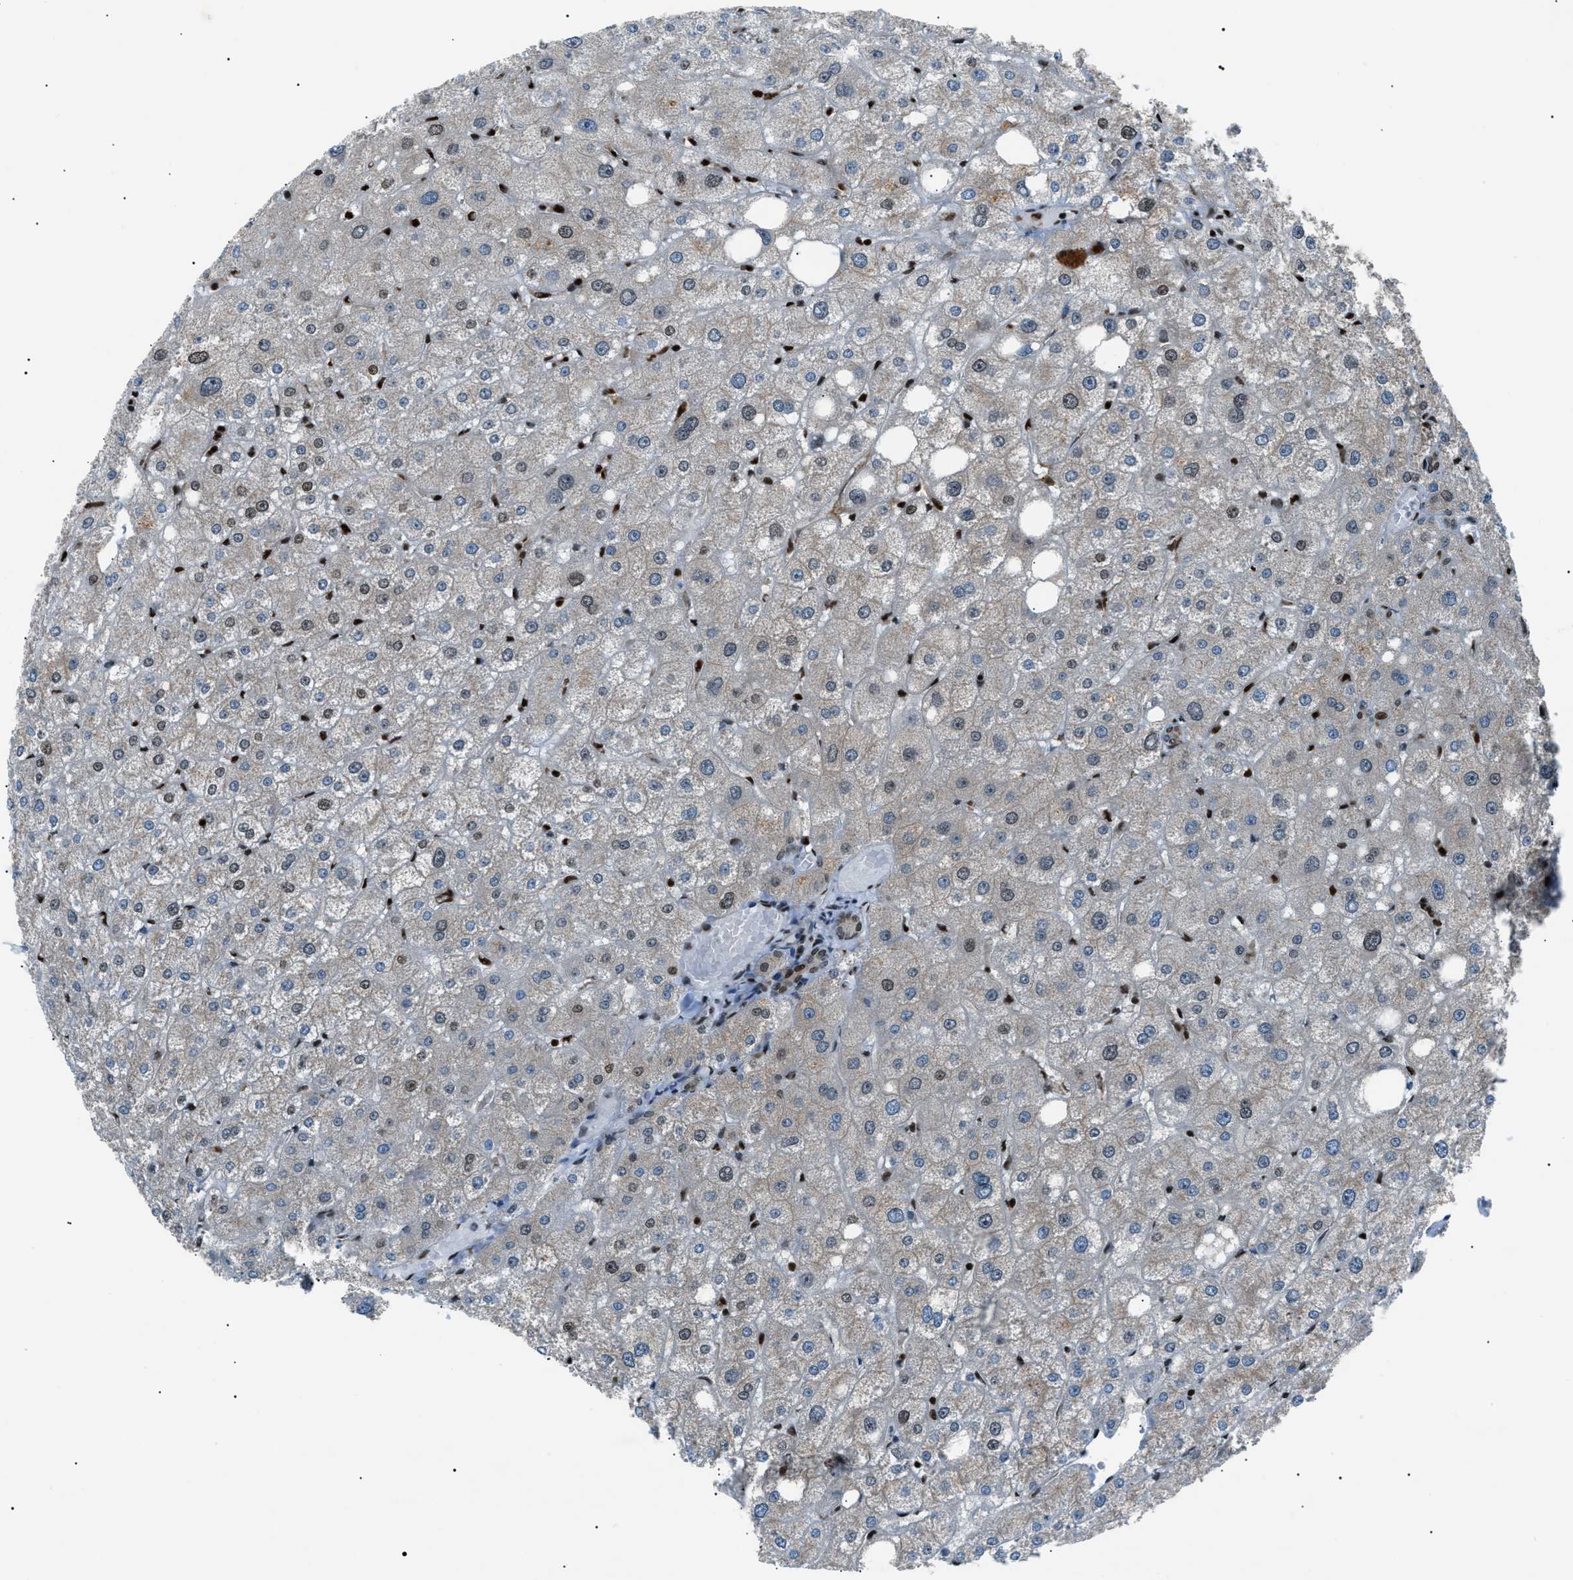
{"staining": {"intensity": "weak", "quantity": "25%-75%", "location": "nuclear"}, "tissue": "liver", "cell_type": "Cholangiocytes", "image_type": "normal", "snomed": [{"axis": "morphology", "description": "Normal tissue, NOS"}, {"axis": "topography", "description": "Liver"}], "caption": "High-power microscopy captured an immunohistochemistry (IHC) micrograph of unremarkable liver, revealing weak nuclear positivity in about 25%-75% of cholangiocytes. (Brightfield microscopy of DAB IHC at high magnification).", "gene": "PRKX", "patient": {"sex": "male", "age": 73}}